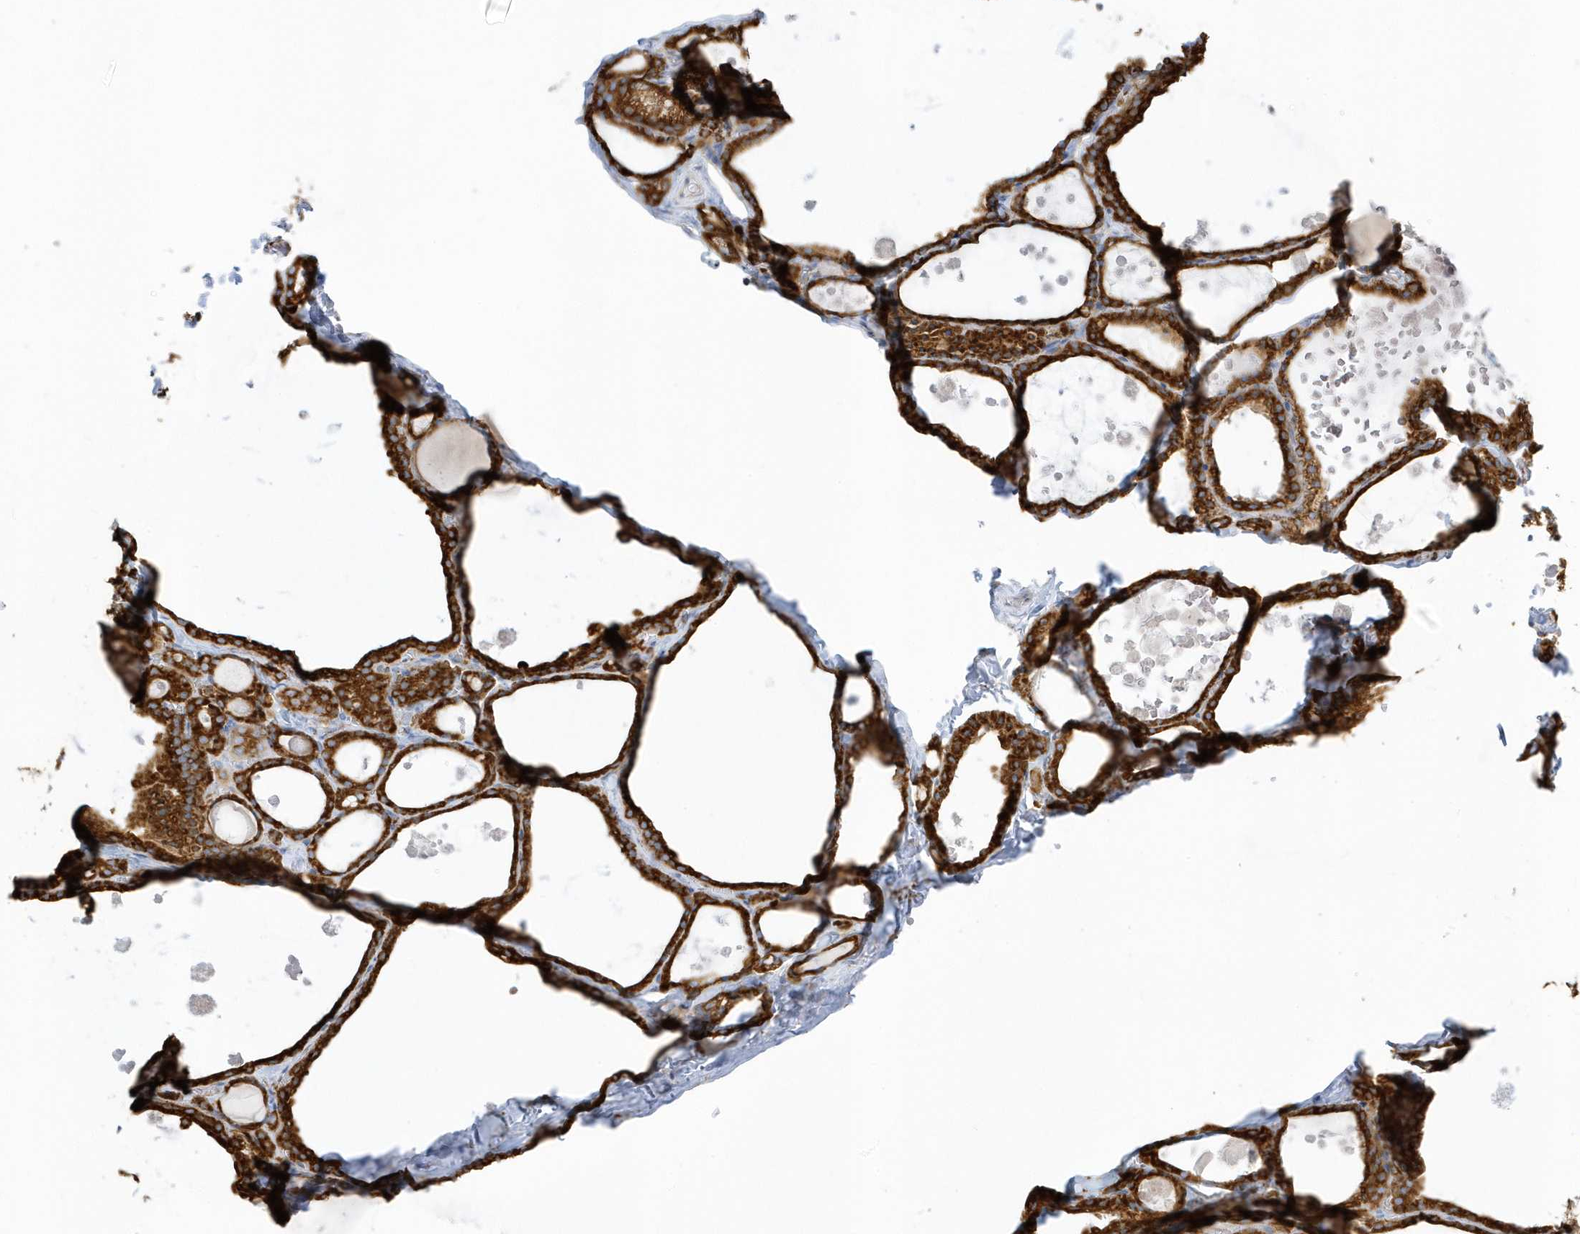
{"staining": {"intensity": "strong", "quantity": ">75%", "location": "cytoplasmic/membranous"}, "tissue": "thyroid gland", "cell_type": "Glandular cells", "image_type": "normal", "snomed": [{"axis": "morphology", "description": "Normal tissue, NOS"}, {"axis": "topography", "description": "Thyroid gland"}], "caption": "Brown immunohistochemical staining in unremarkable thyroid gland displays strong cytoplasmic/membranous expression in about >75% of glandular cells.", "gene": "PDIA6", "patient": {"sex": "male", "age": 56}}